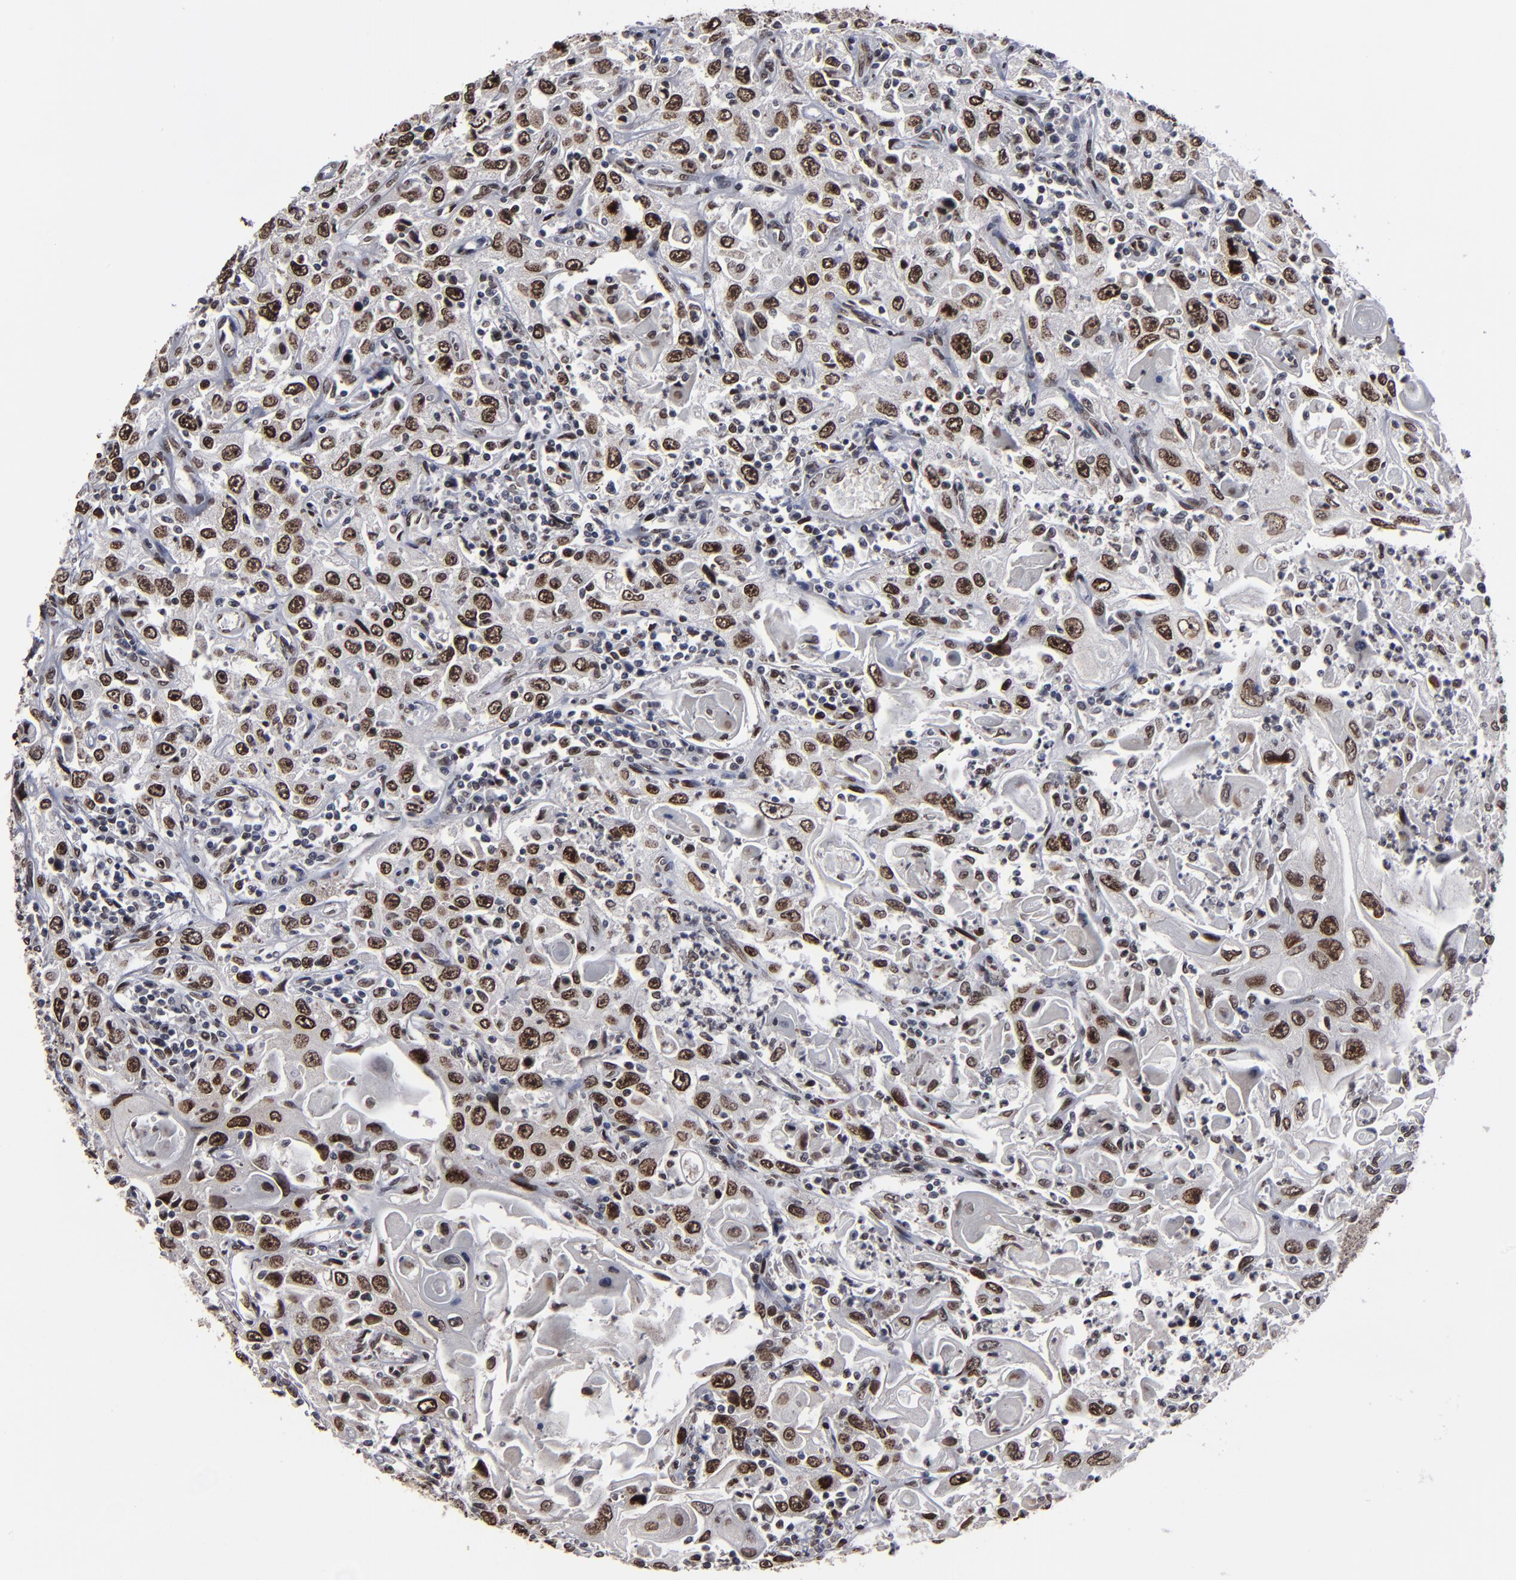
{"staining": {"intensity": "moderate", "quantity": ">75%", "location": "nuclear"}, "tissue": "head and neck cancer", "cell_type": "Tumor cells", "image_type": "cancer", "snomed": [{"axis": "morphology", "description": "Squamous cell carcinoma, NOS"}, {"axis": "topography", "description": "Oral tissue"}, {"axis": "topography", "description": "Head-Neck"}], "caption": "The histopathology image demonstrates staining of squamous cell carcinoma (head and neck), revealing moderate nuclear protein positivity (brown color) within tumor cells. (IHC, brightfield microscopy, high magnification).", "gene": "BAZ1A", "patient": {"sex": "female", "age": 76}}